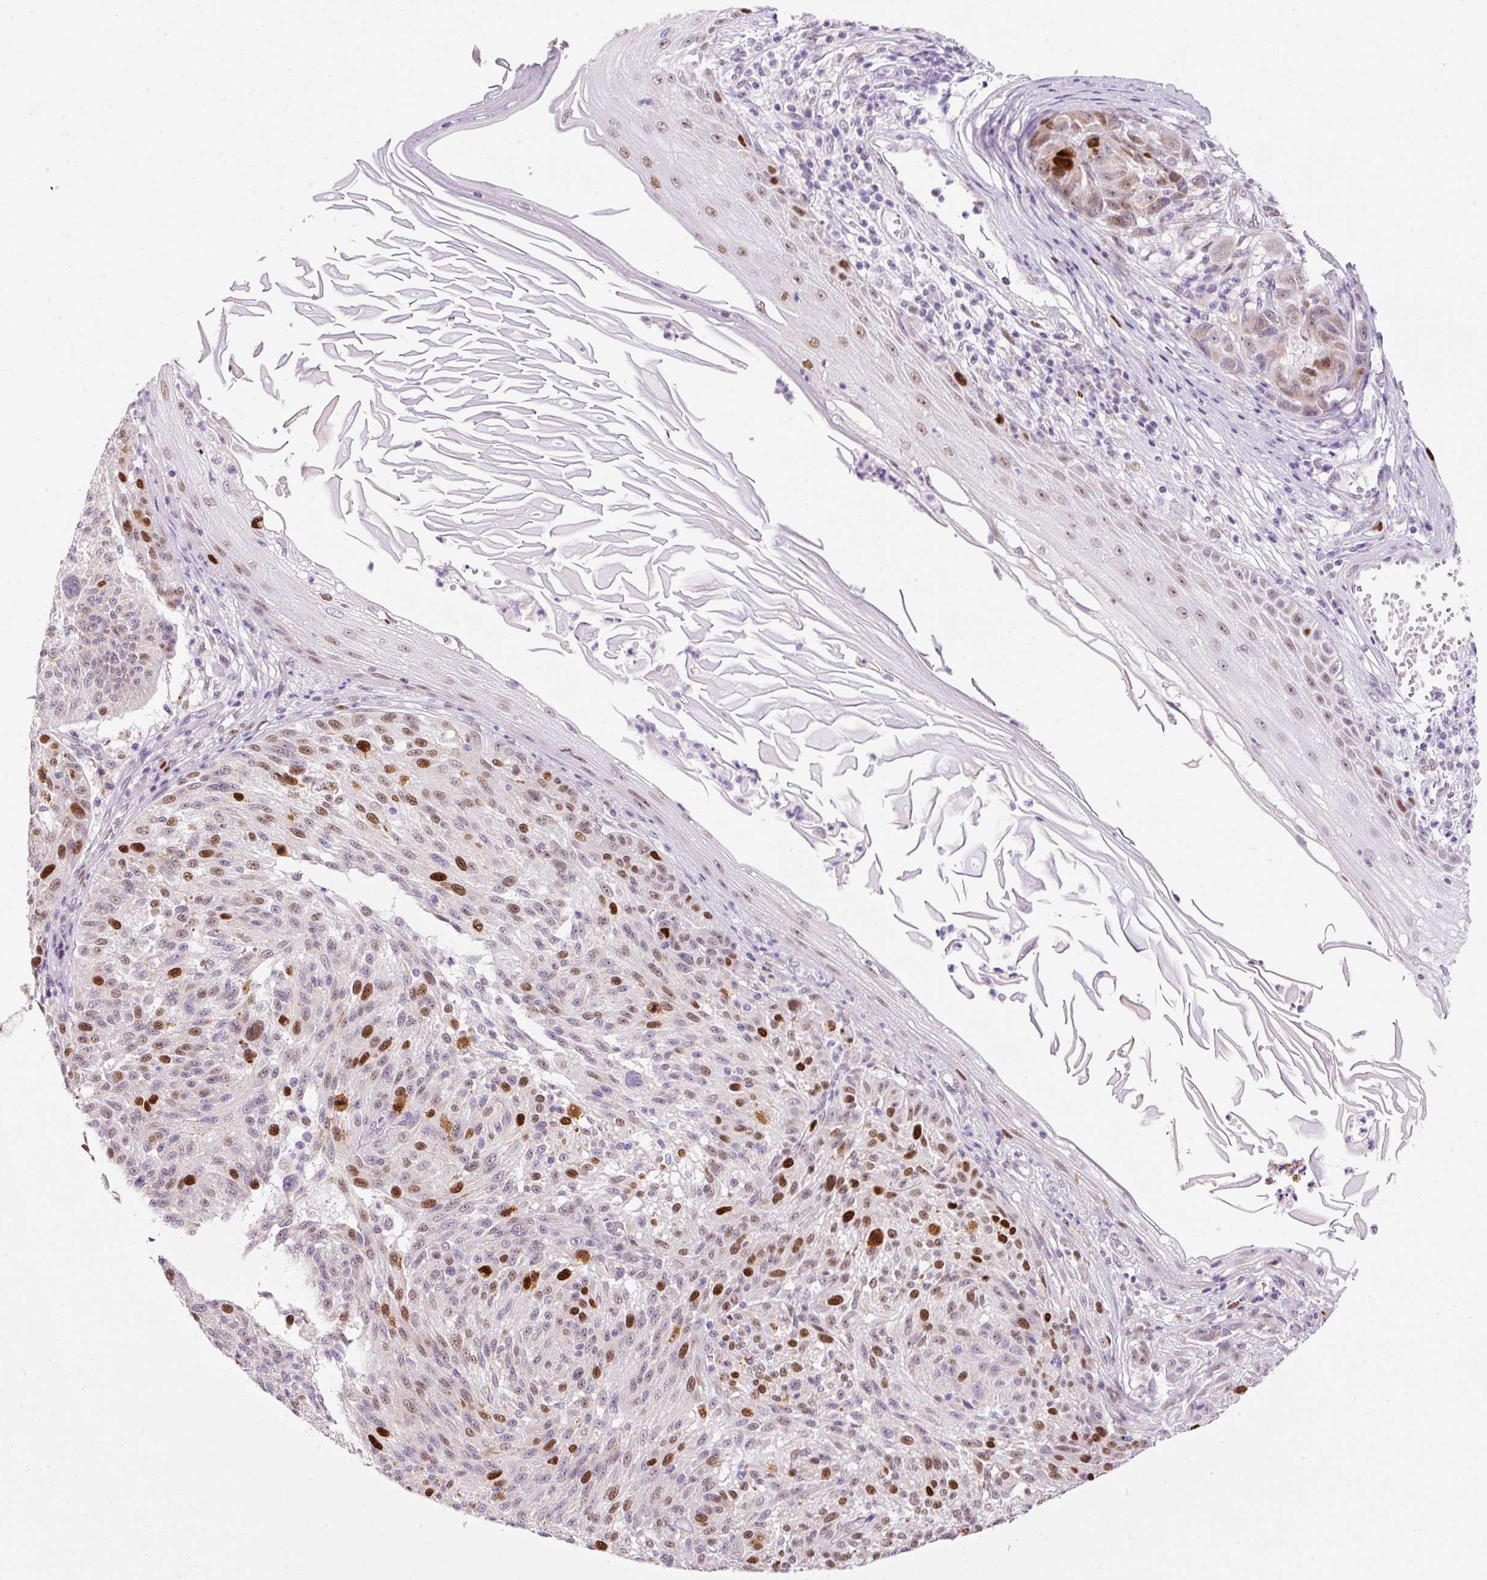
{"staining": {"intensity": "moderate", "quantity": "25%-75%", "location": "nuclear"}, "tissue": "melanoma", "cell_type": "Tumor cells", "image_type": "cancer", "snomed": [{"axis": "morphology", "description": "Malignant melanoma, NOS"}, {"axis": "topography", "description": "Skin"}], "caption": "This is a histology image of immunohistochemistry staining of malignant melanoma, which shows moderate staining in the nuclear of tumor cells.", "gene": "KPNA2", "patient": {"sex": "male", "age": 53}}